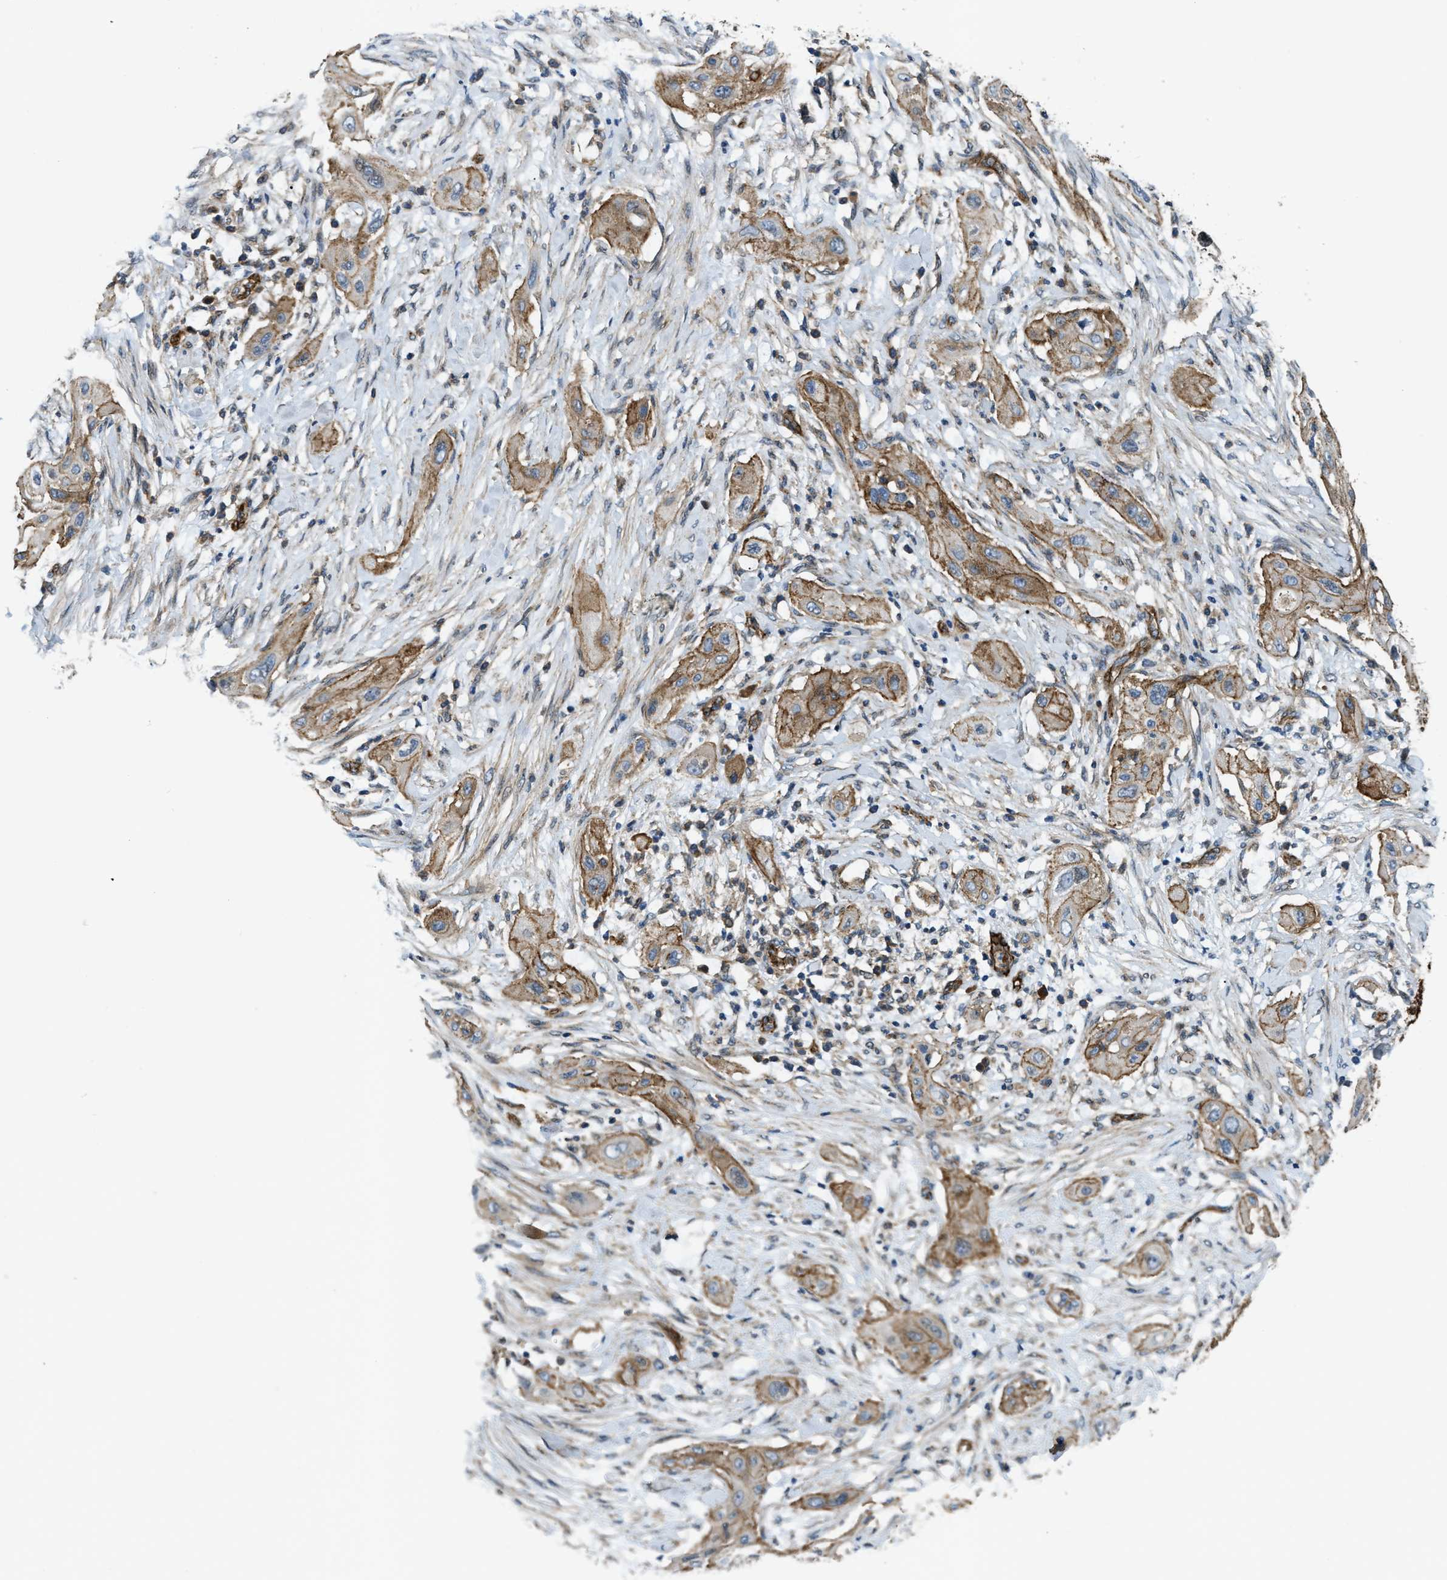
{"staining": {"intensity": "moderate", "quantity": ">75%", "location": "cytoplasmic/membranous"}, "tissue": "lung cancer", "cell_type": "Tumor cells", "image_type": "cancer", "snomed": [{"axis": "morphology", "description": "Squamous cell carcinoma, NOS"}, {"axis": "topography", "description": "Lung"}], "caption": "A brown stain shows moderate cytoplasmic/membranous staining of a protein in squamous cell carcinoma (lung) tumor cells.", "gene": "ERC1", "patient": {"sex": "female", "age": 47}}